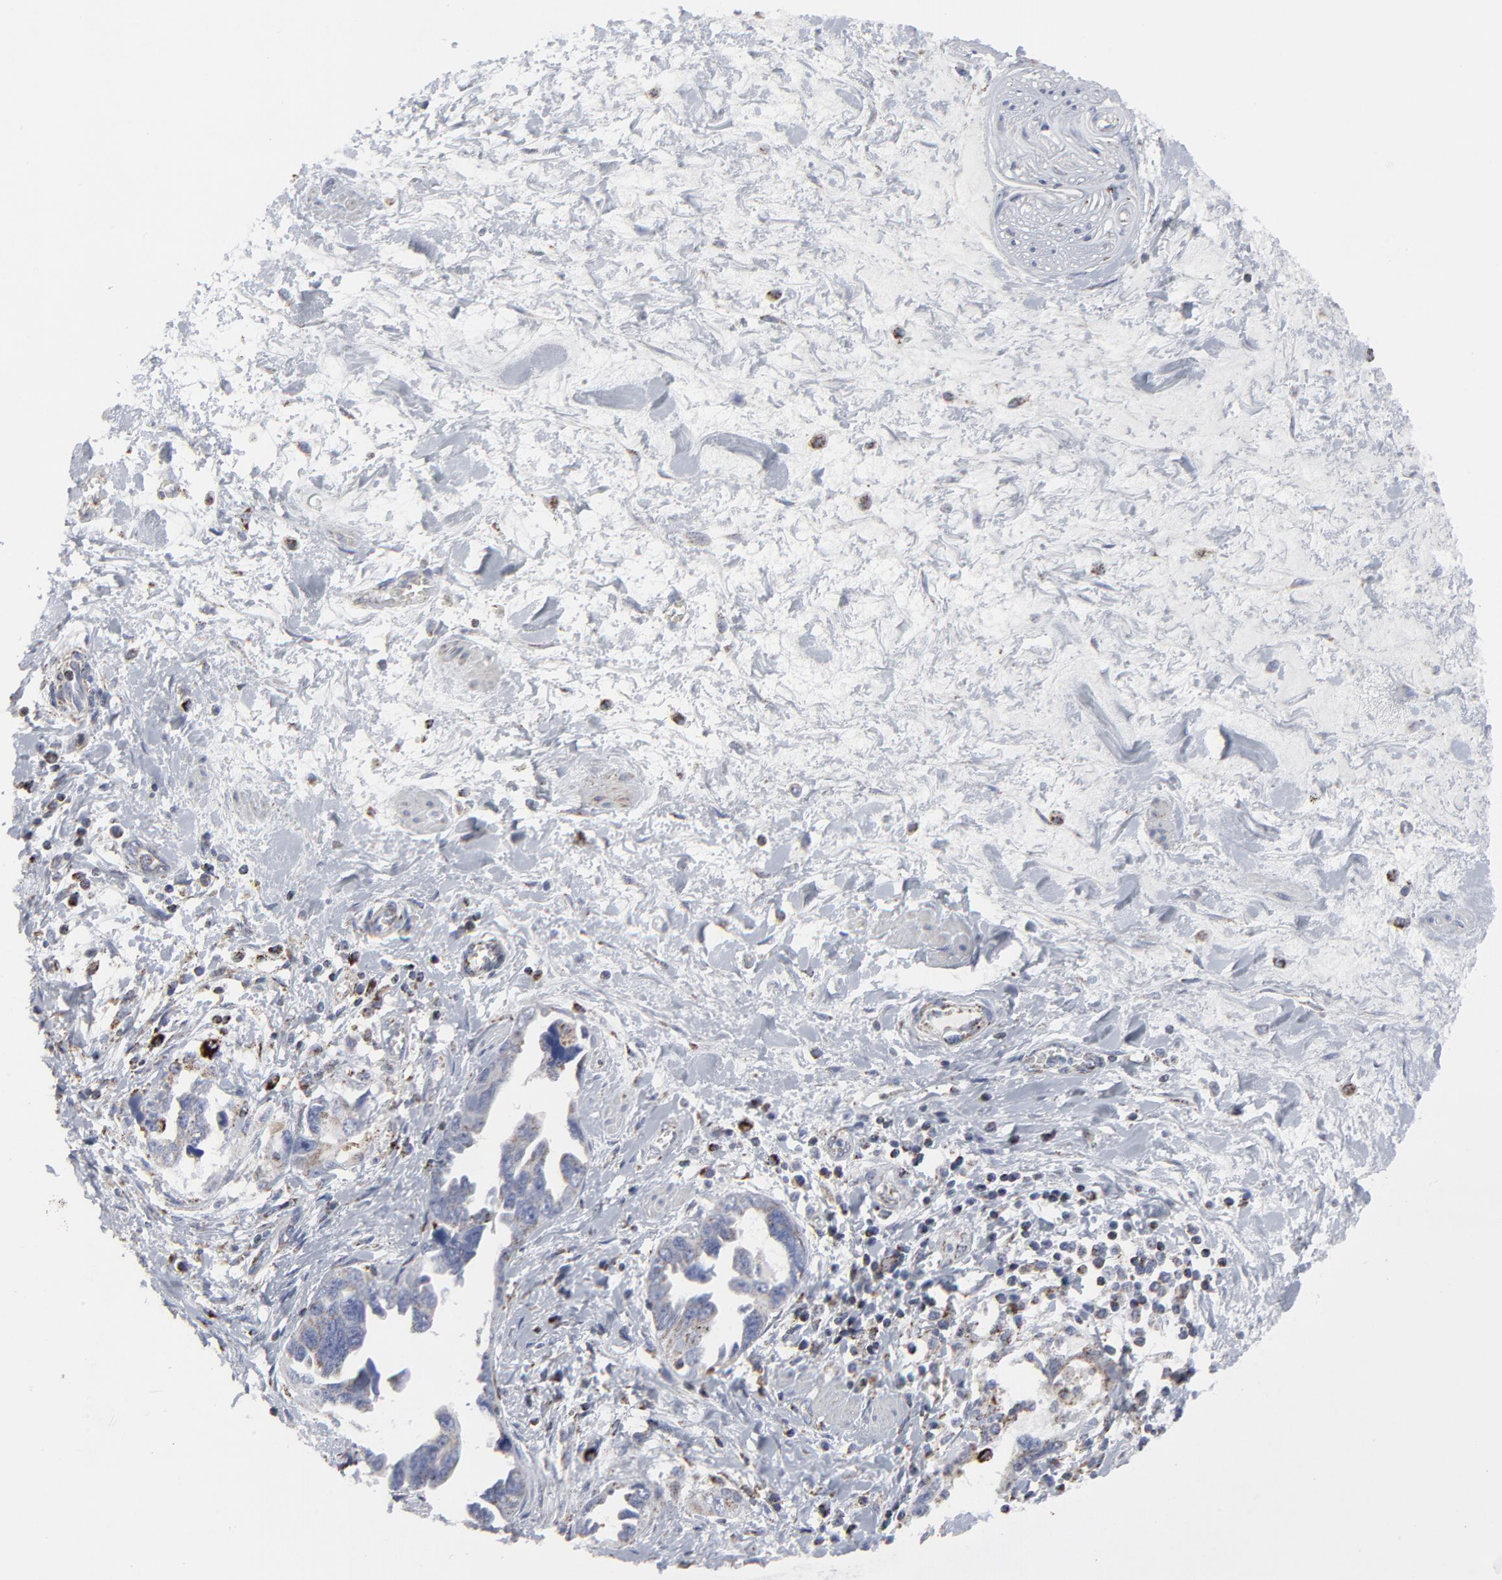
{"staining": {"intensity": "negative", "quantity": "none", "location": "none"}, "tissue": "ovarian cancer", "cell_type": "Tumor cells", "image_type": "cancer", "snomed": [{"axis": "morphology", "description": "Cystadenocarcinoma, serous, NOS"}, {"axis": "topography", "description": "Ovary"}], "caption": "This micrograph is of serous cystadenocarcinoma (ovarian) stained with immunohistochemistry (IHC) to label a protein in brown with the nuclei are counter-stained blue. There is no positivity in tumor cells.", "gene": "TXNRD2", "patient": {"sex": "female", "age": 63}}